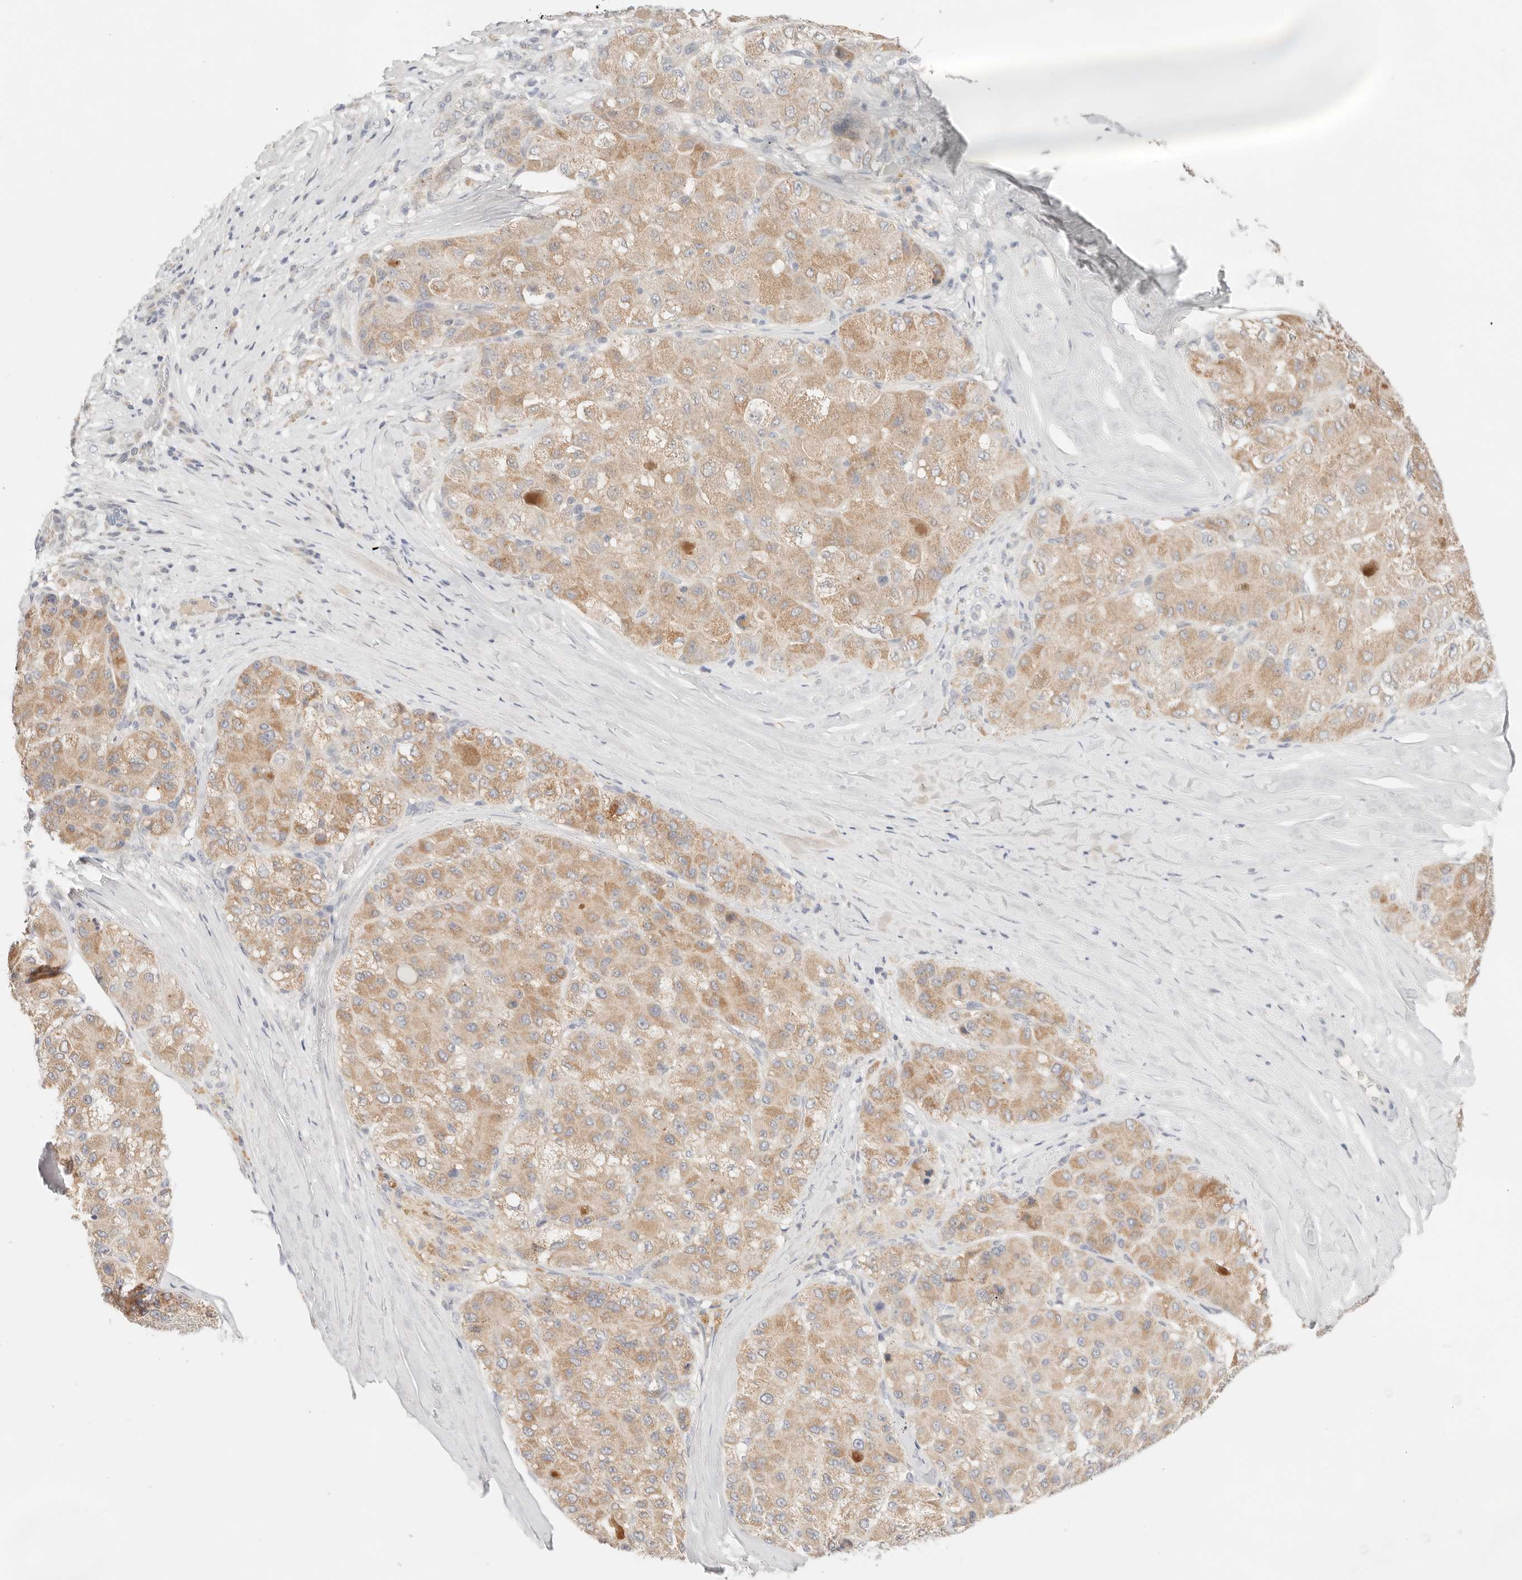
{"staining": {"intensity": "moderate", "quantity": ">75%", "location": "cytoplasmic/membranous"}, "tissue": "liver cancer", "cell_type": "Tumor cells", "image_type": "cancer", "snomed": [{"axis": "morphology", "description": "Carcinoma, Hepatocellular, NOS"}, {"axis": "topography", "description": "Liver"}], "caption": "DAB (3,3'-diaminobenzidine) immunohistochemical staining of human liver cancer (hepatocellular carcinoma) displays moderate cytoplasmic/membranous protein positivity in about >75% of tumor cells.", "gene": "SPHK1", "patient": {"sex": "male", "age": 80}}